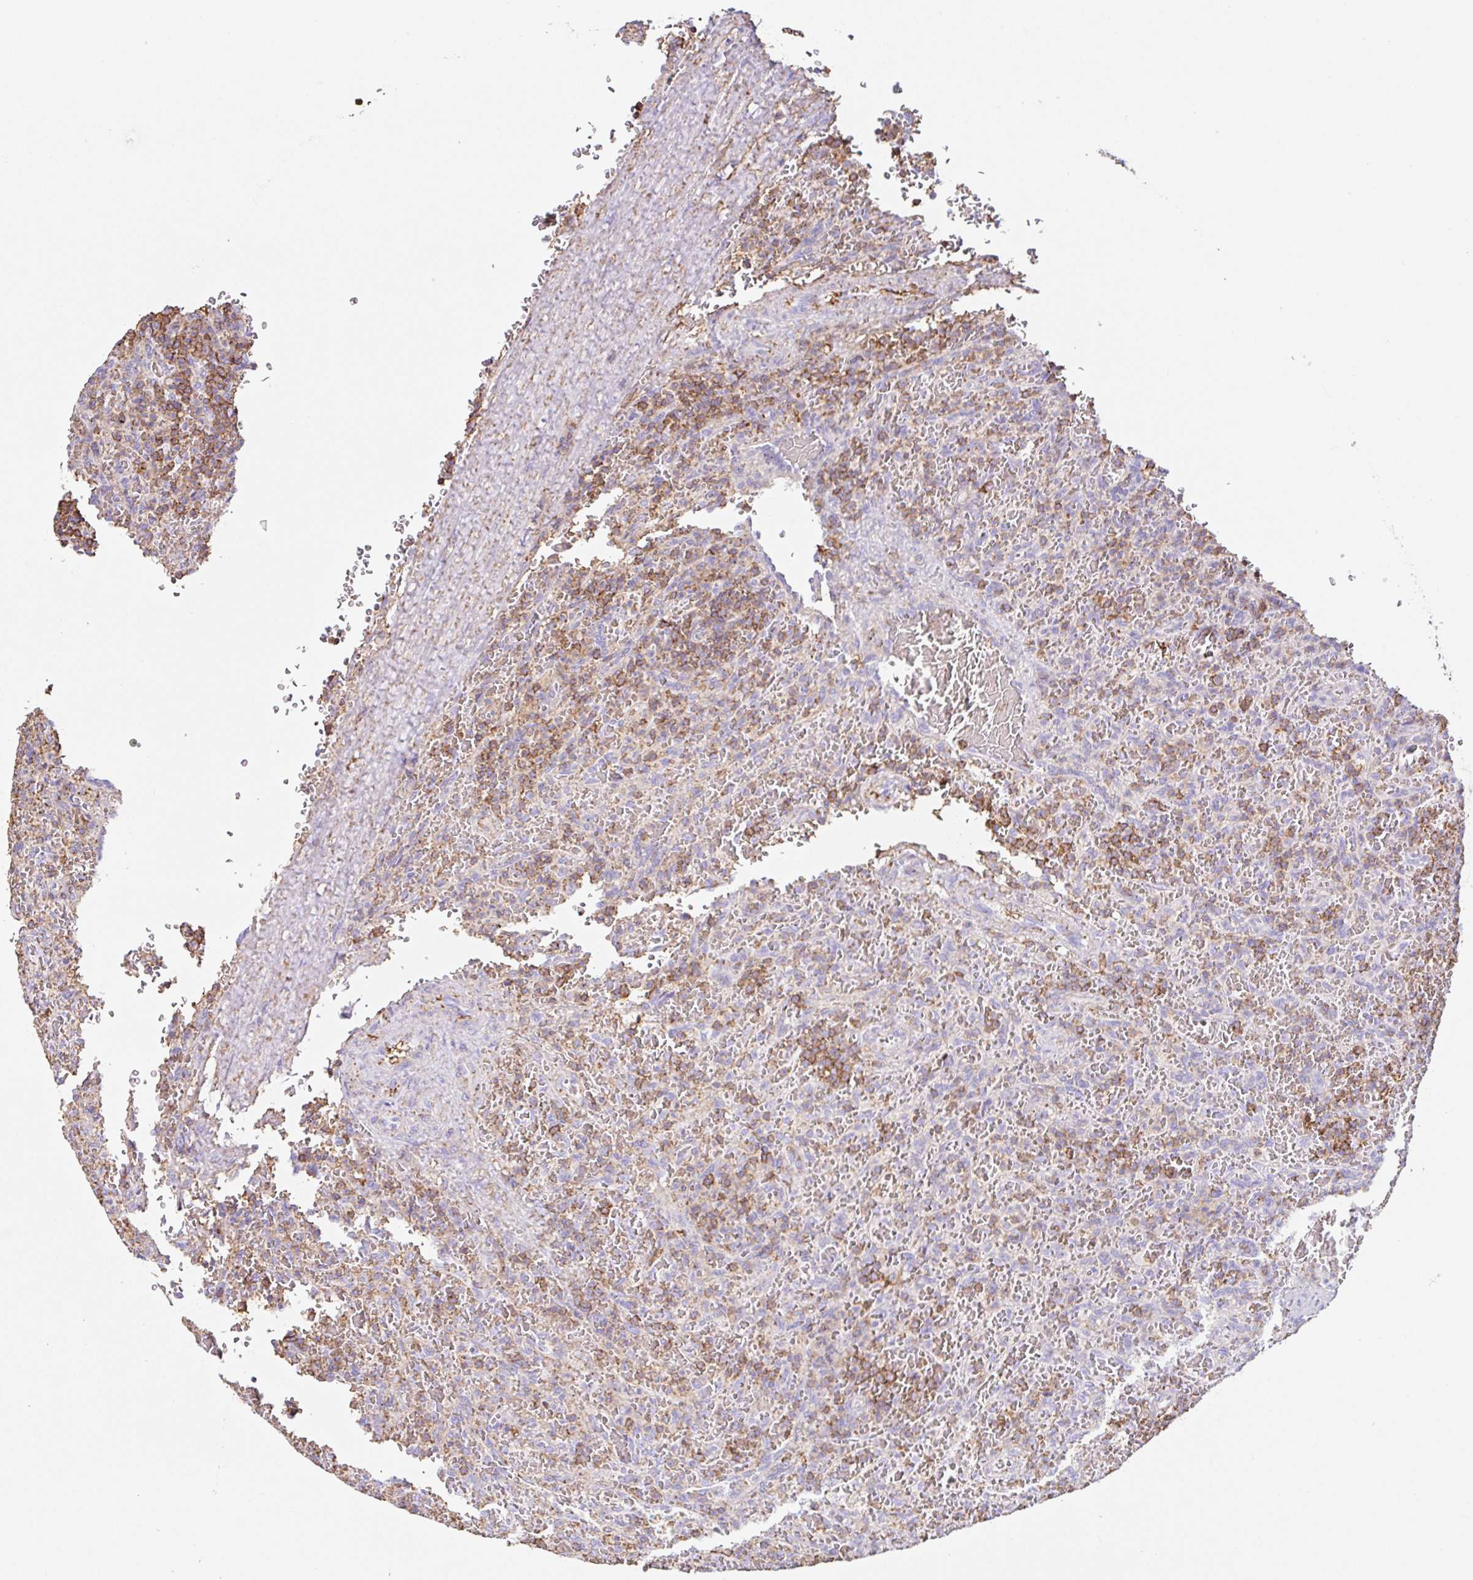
{"staining": {"intensity": "moderate", "quantity": "<25%", "location": "cytoplasmic/membranous"}, "tissue": "lymphoma", "cell_type": "Tumor cells", "image_type": "cancer", "snomed": [{"axis": "morphology", "description": "Malignant lymphoma, non-Hodgkin's type, Low grade"}, {"axis": "topography", "description": "Spleen"}], "caption": "IHC of human low-grade malignant lymphoma, non-Hodgkin's type reveals low levels of moderate cytoplasmic/membranous positivity in approximately <25% of tumor cells.", "gene": "MTTP", "patient": {"sex": "female", "age": 64}}